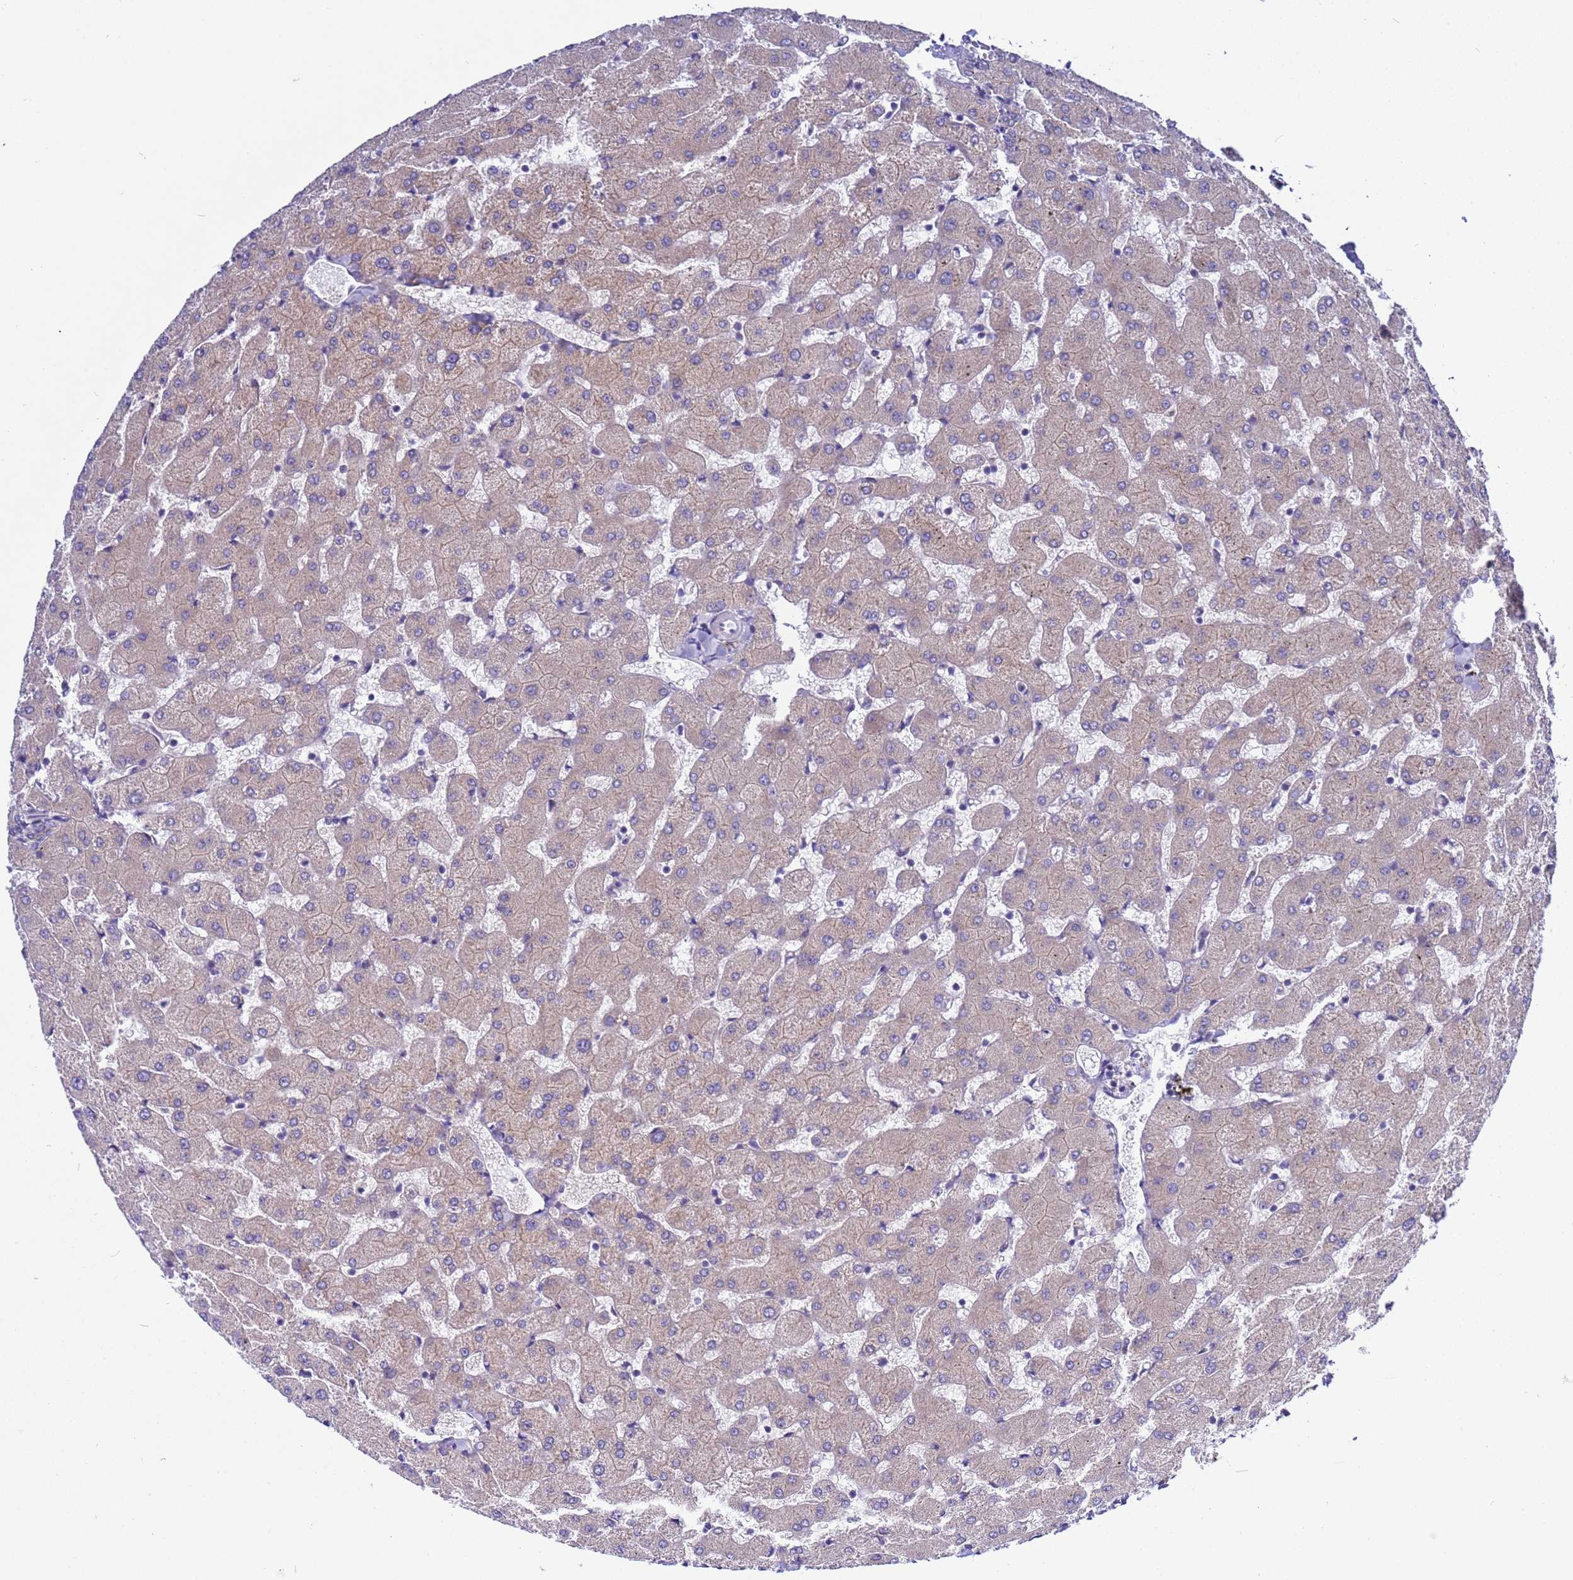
{"staining": {"intensity": "negative", "quantity": "none", "location": "none"}, "tissue": "liver", "cell_type": "Cholangiocytes", "image_type": "normal", "snomed": [{"axis": "morphology", "description": "Normal tissue, NOS"}, {"axis": "topography", "description": "Liver"}], "caption": "This is an immunohistochemistry image of benign human liver. There is no staining in cholangiocytes.", "gene": "RC3H2", "patient": {"sex": "female", "age": 63}}